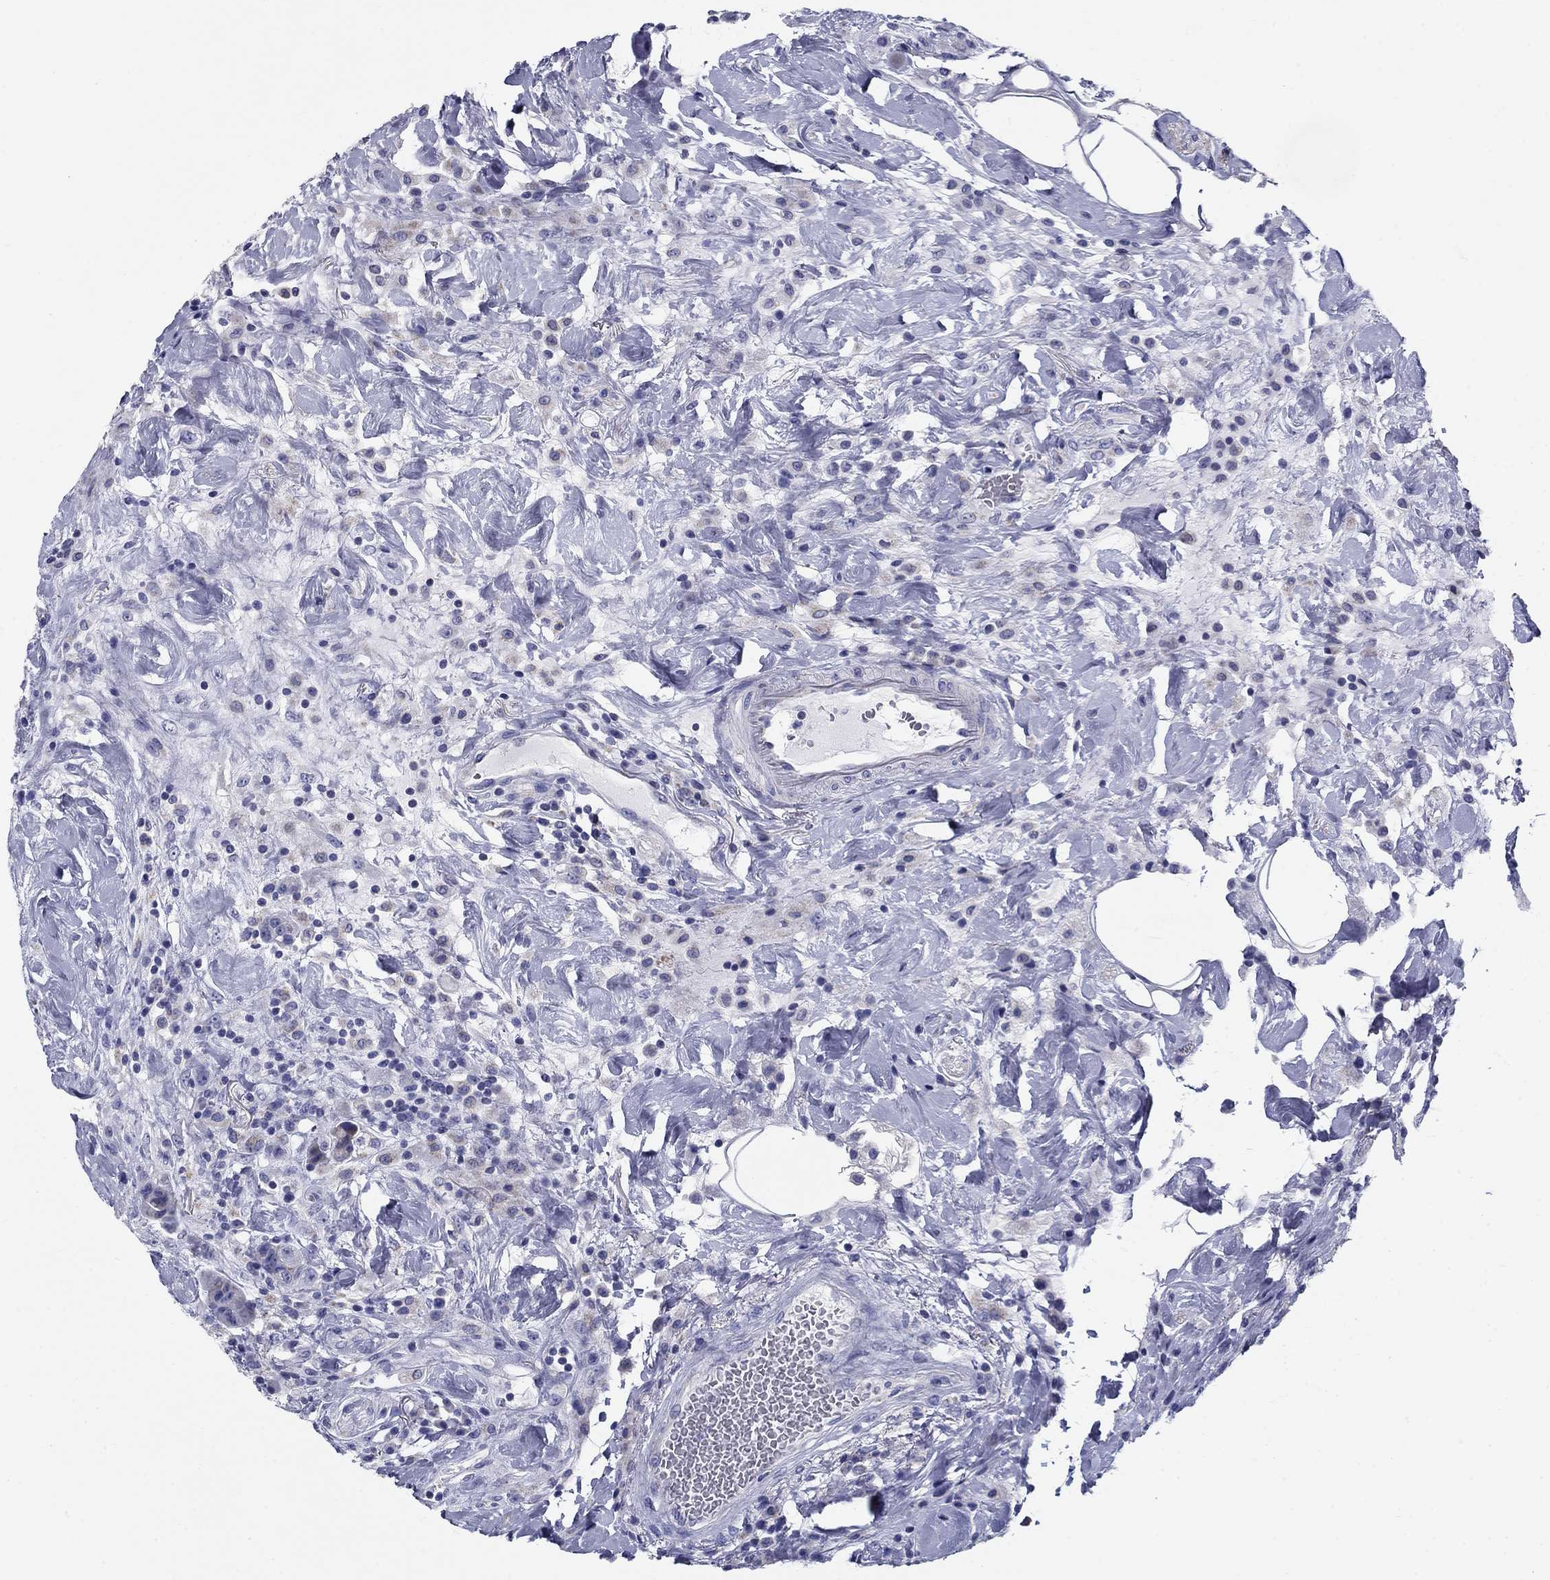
{"staining": {"intensity": "negative", "quantity": "none", "location": "none"}, "tissue": "colorectal cancer", "cell_type": "Tumor cells", "image_type": "cancer", "snomed": [{"axis": "morphology", "description": "Adenocarcinoma, NOS"}, {"axis": "topography", "description": "Colon"}], "caption": "DAB (3,3'-diaminobenzidine) immunohistochemical staining of adenocarcinoma (colorectal) shows no significant expression in tumor cells.", "gene": "UPB1", "patient": {"sex": "female", "age": 69}}